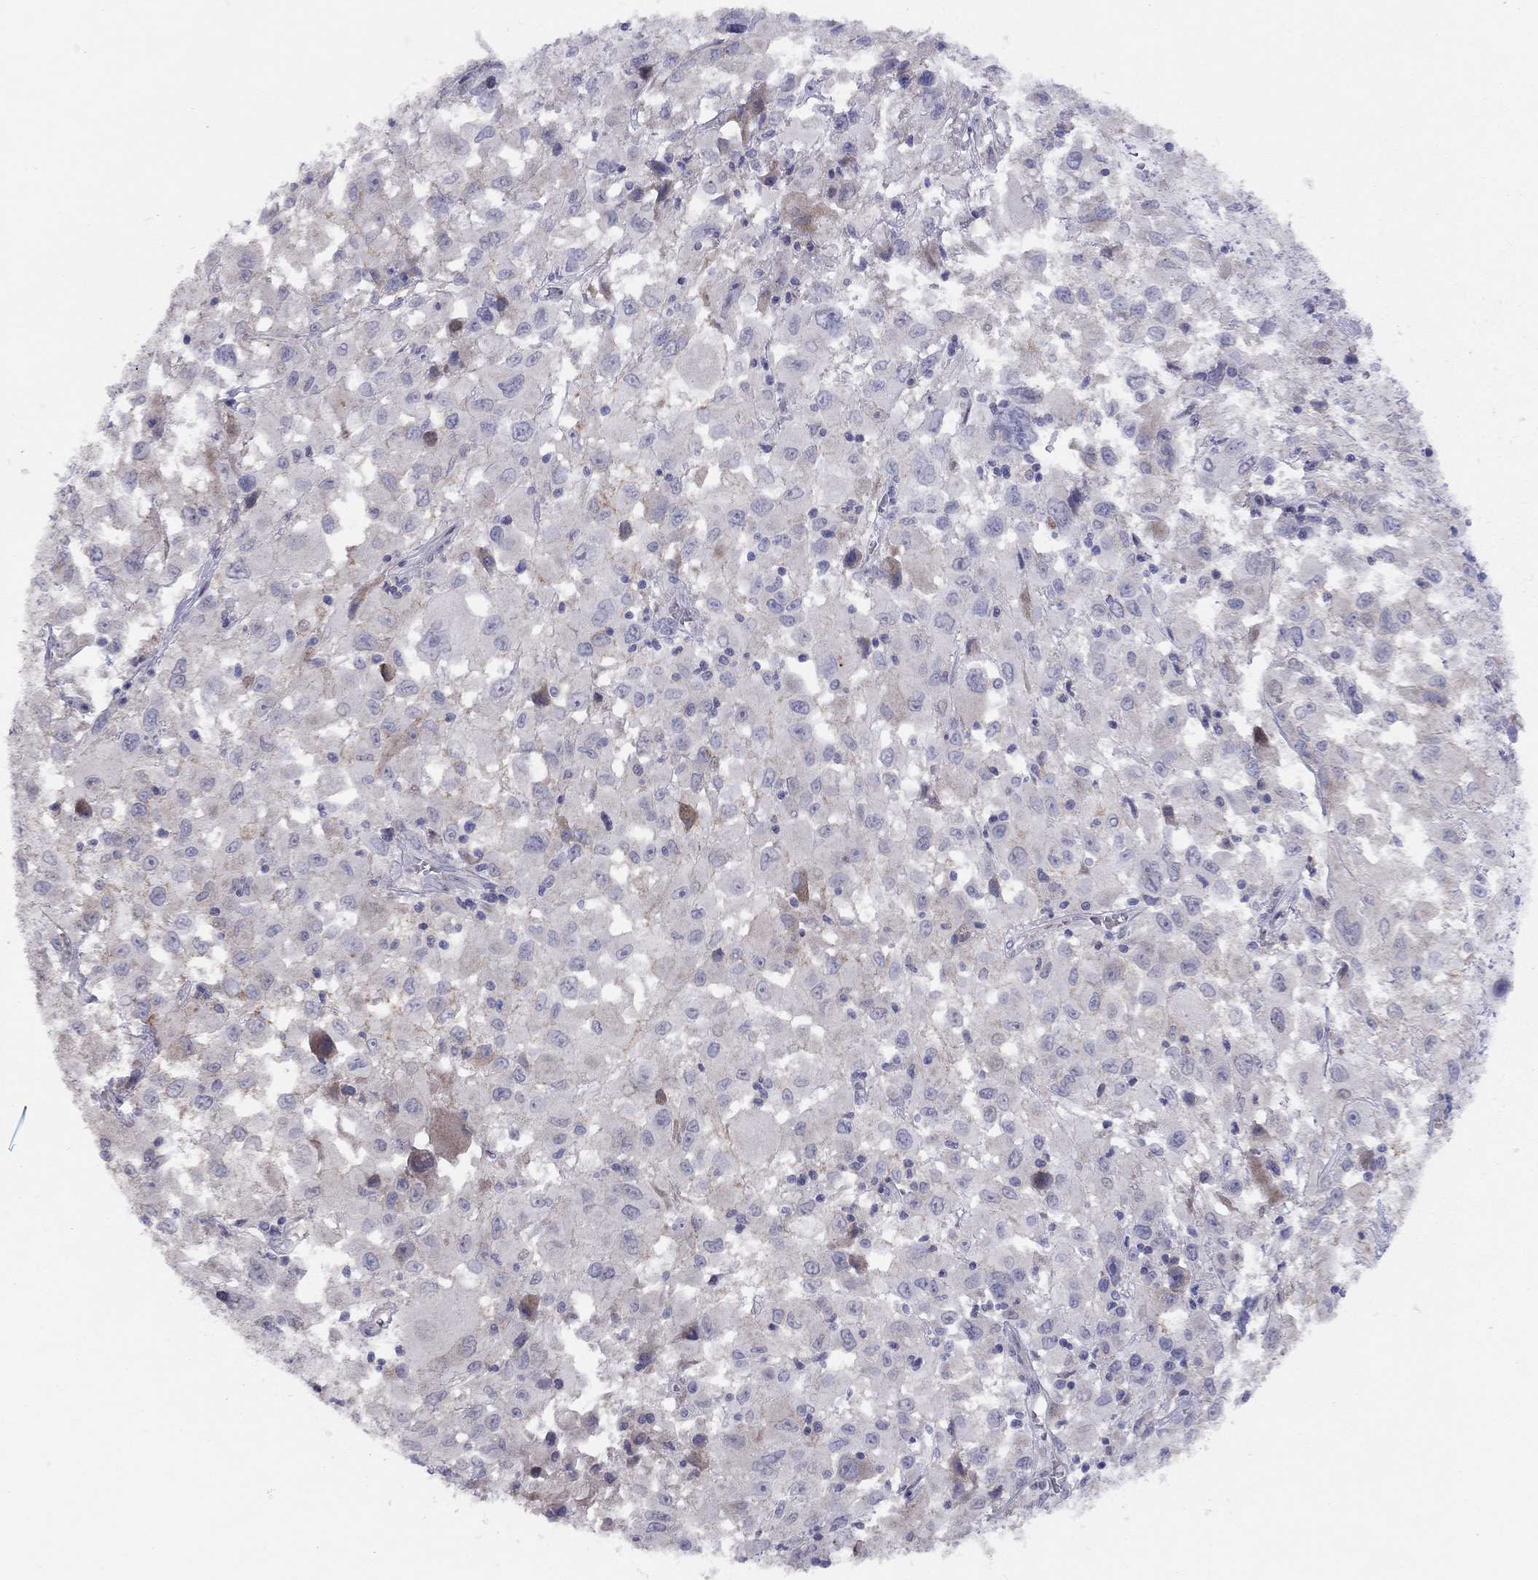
{"staining": {"intensity": "negative", "quantity": "none", "location": "none"}, "tissue": "melanoma", "cell_type": "Tumor cells", "image_type": "cancer", "snomed": [{"axis": "morphology", "description": "Malignant melanoma, Metastatic site"}, {"axis": "topography", "description": "Soft tissue"}], "caption": "Tumor cells are negative for protein expression in human malignant melanoma (metastatic site). (Stains: DAB (3,3'-diaminobenzidine) IHC with hematoxylin counter stain, Microscopy: brightfield microscopy at high magnification).", "gene": "SYTL2", "patient": {"sex": "male", "age": 50}}